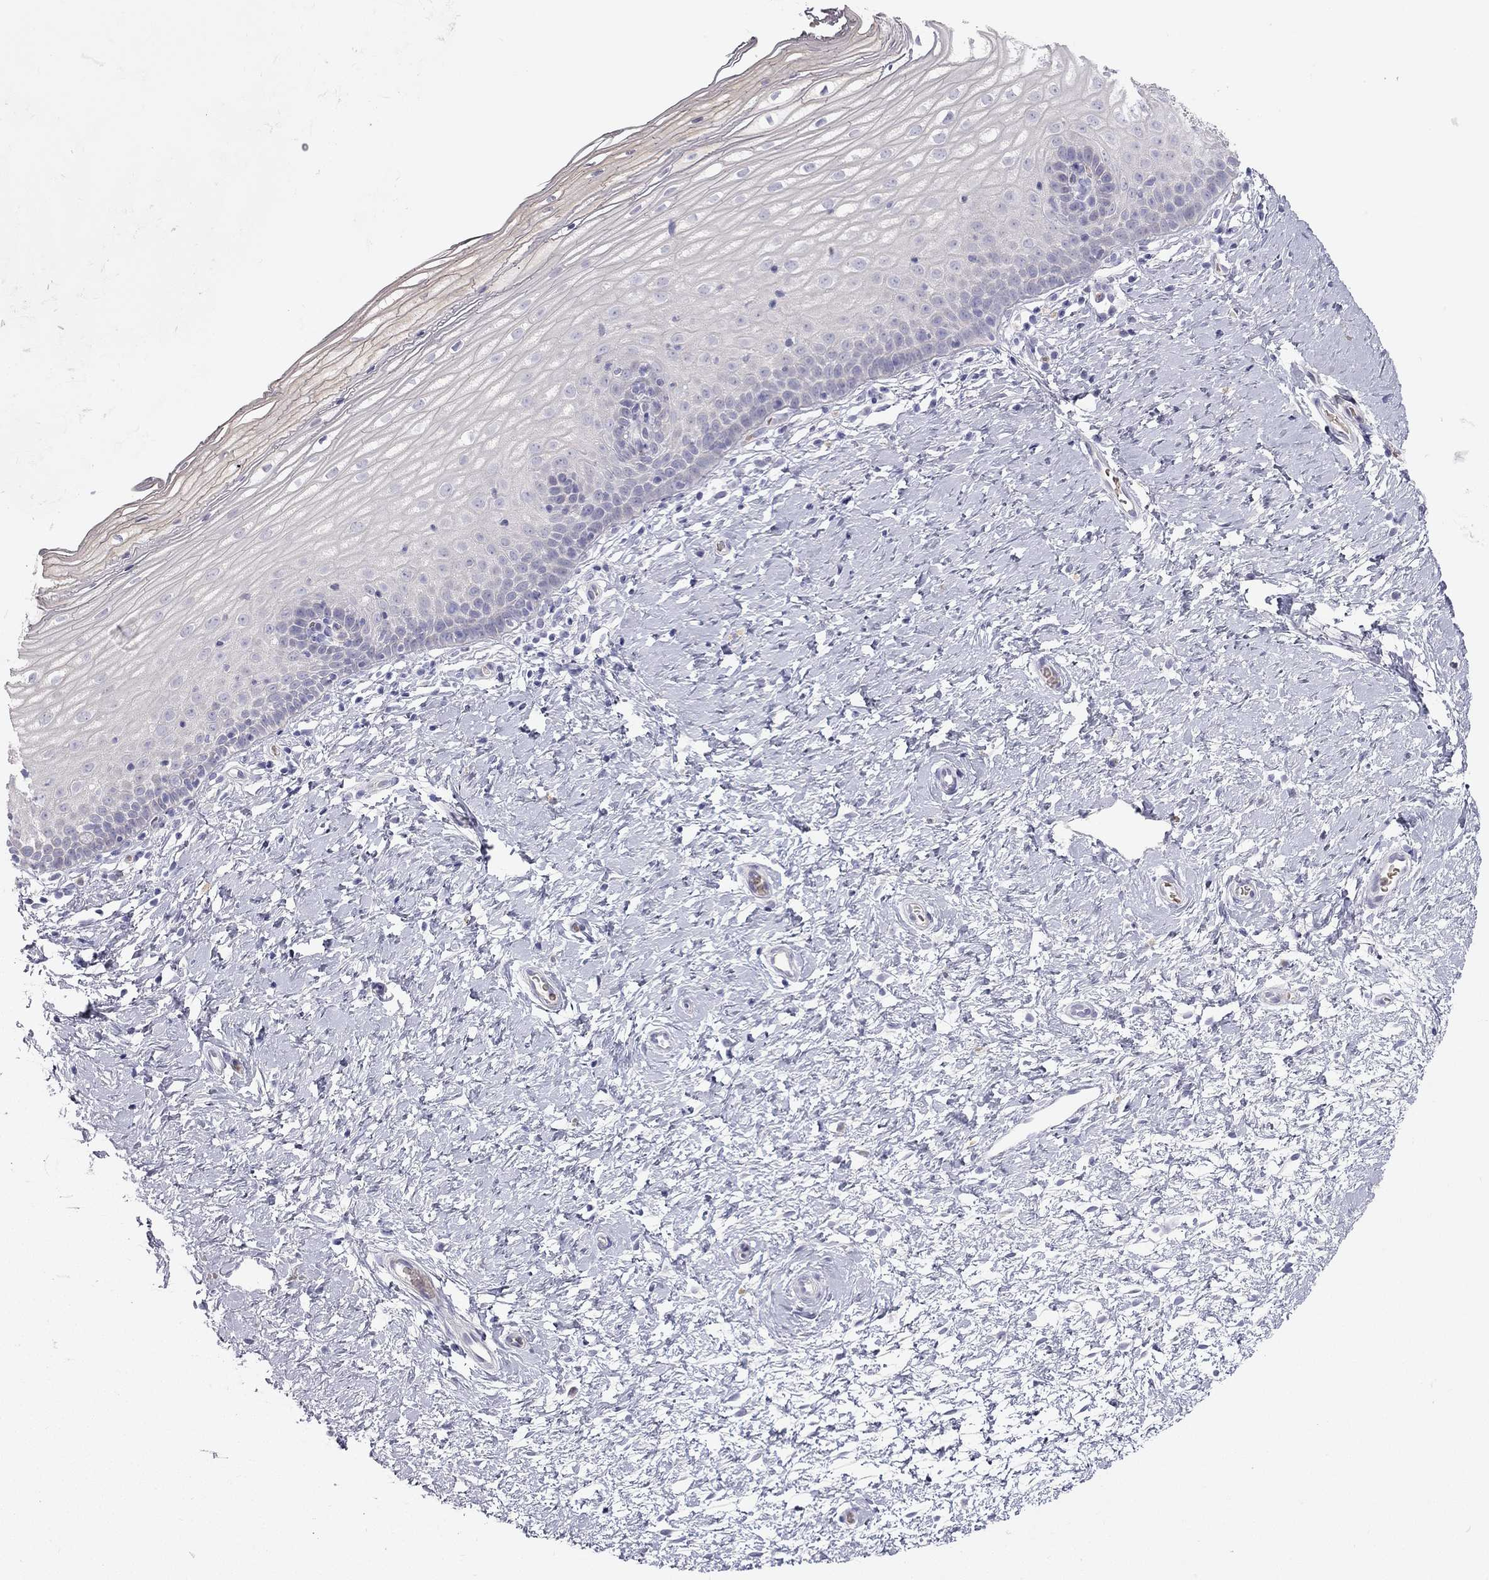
{"staining": {"intensity": "negative", "quantity": "none", "location": "none"}, "tissue": "cervix", "cell_type": "Glandular cells", "image_type": "normal", "snomed": [{"axis": "morphology", "description": "Normal tissue, NOS"}, {"axis": "topography", "description": "Cervix"}], "caption": "IHC of normal human cervix reveals no expression in glandular cells. (DAB (3,3'-diaminobenzidine) immunohistochemistry (IHC) visualized using brightfield microscopy, high magnification).", "gene": "TDRD6", "patient": {"sex": "female", "age": 37}}